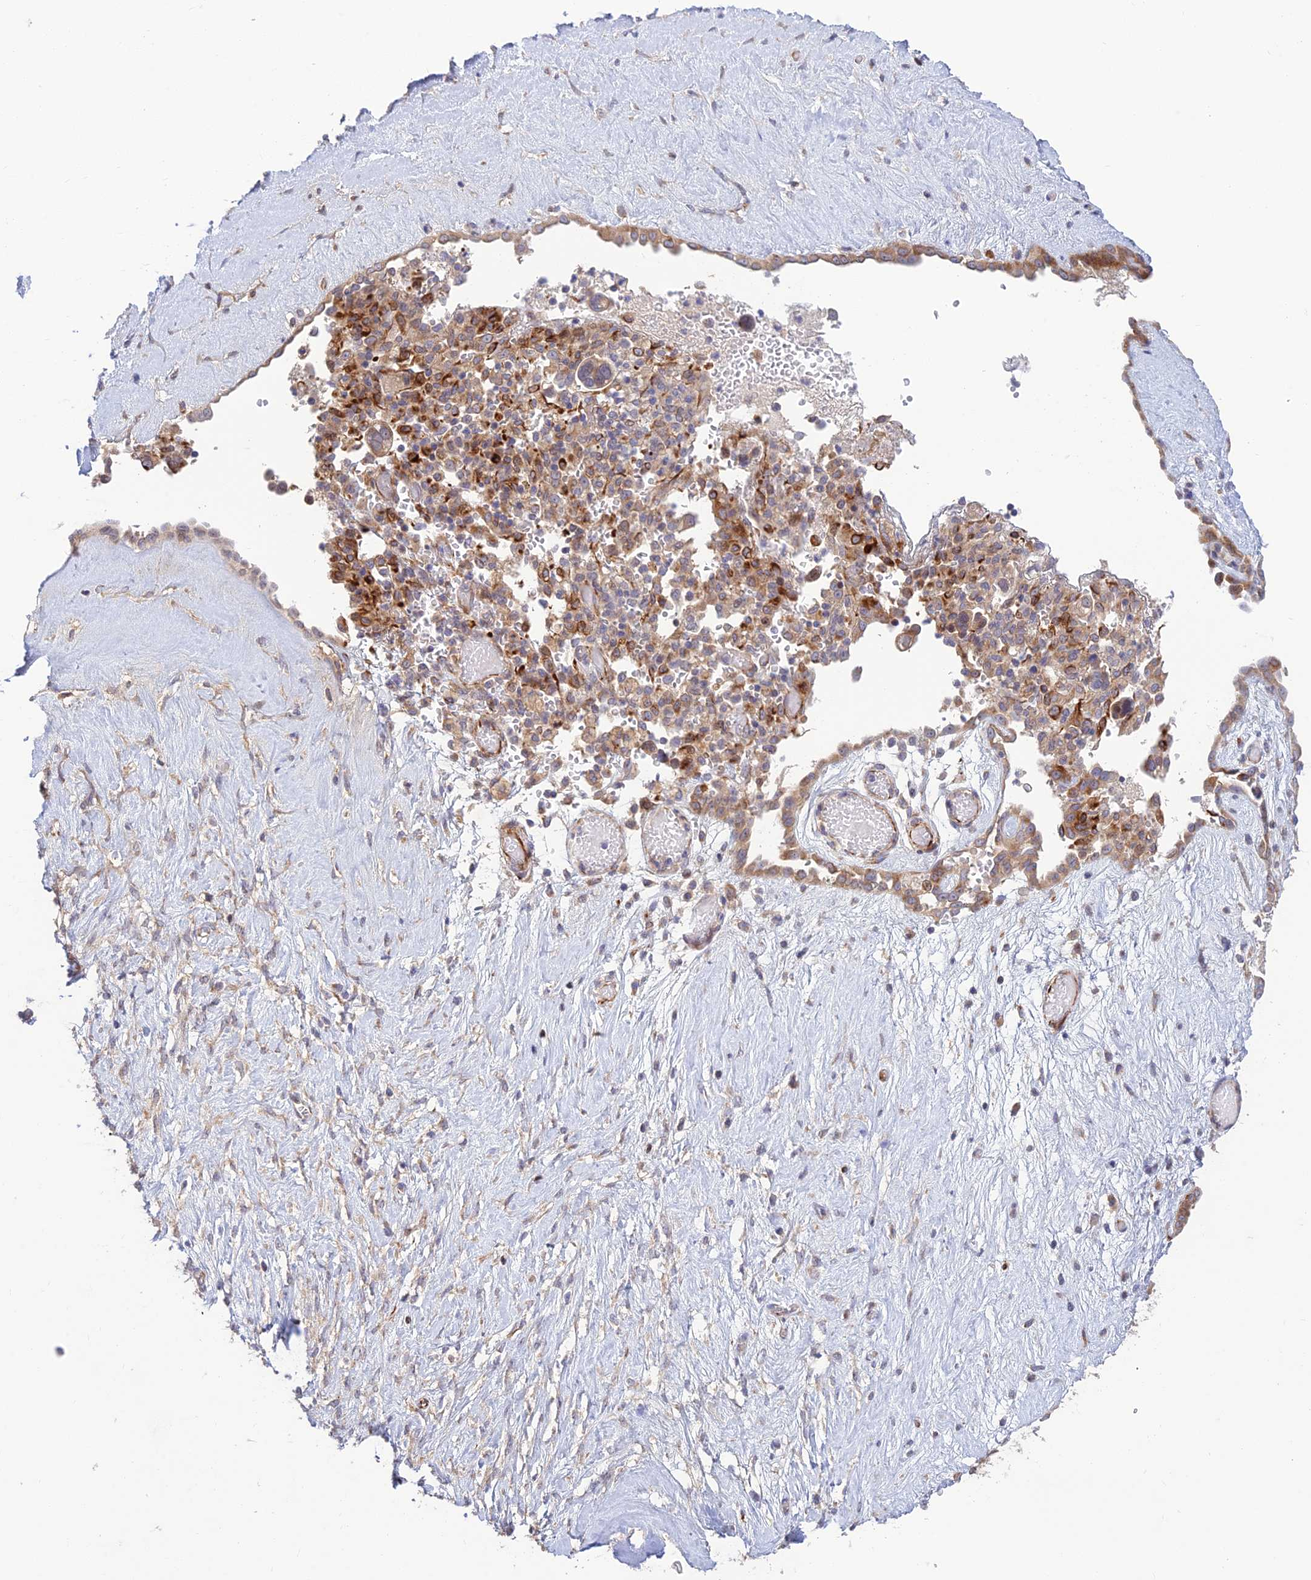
{"staining": {"intensity": "weak", "quantity": "25%-75%", "location": "cytoplasmic/membranous"}, "tissue": "ovarian cancer", "cell_type": "Tumor cells", "image_type": "cancer", "snomed": [{"axis": "morphology", "description": "Cystadenocarcinoma, serous, NOS"}, {"axis": "topography", "description": "Ovary"}], "caption": "Human ovarian serous cystadenocarcinoma stained with a brown dye exhibits weak cytoplasmic/membranous positive staining in about 25%-75% of tumor cells.", "gene": "ST8SIA5", "patient": {"sex": "female", "age": 56}}